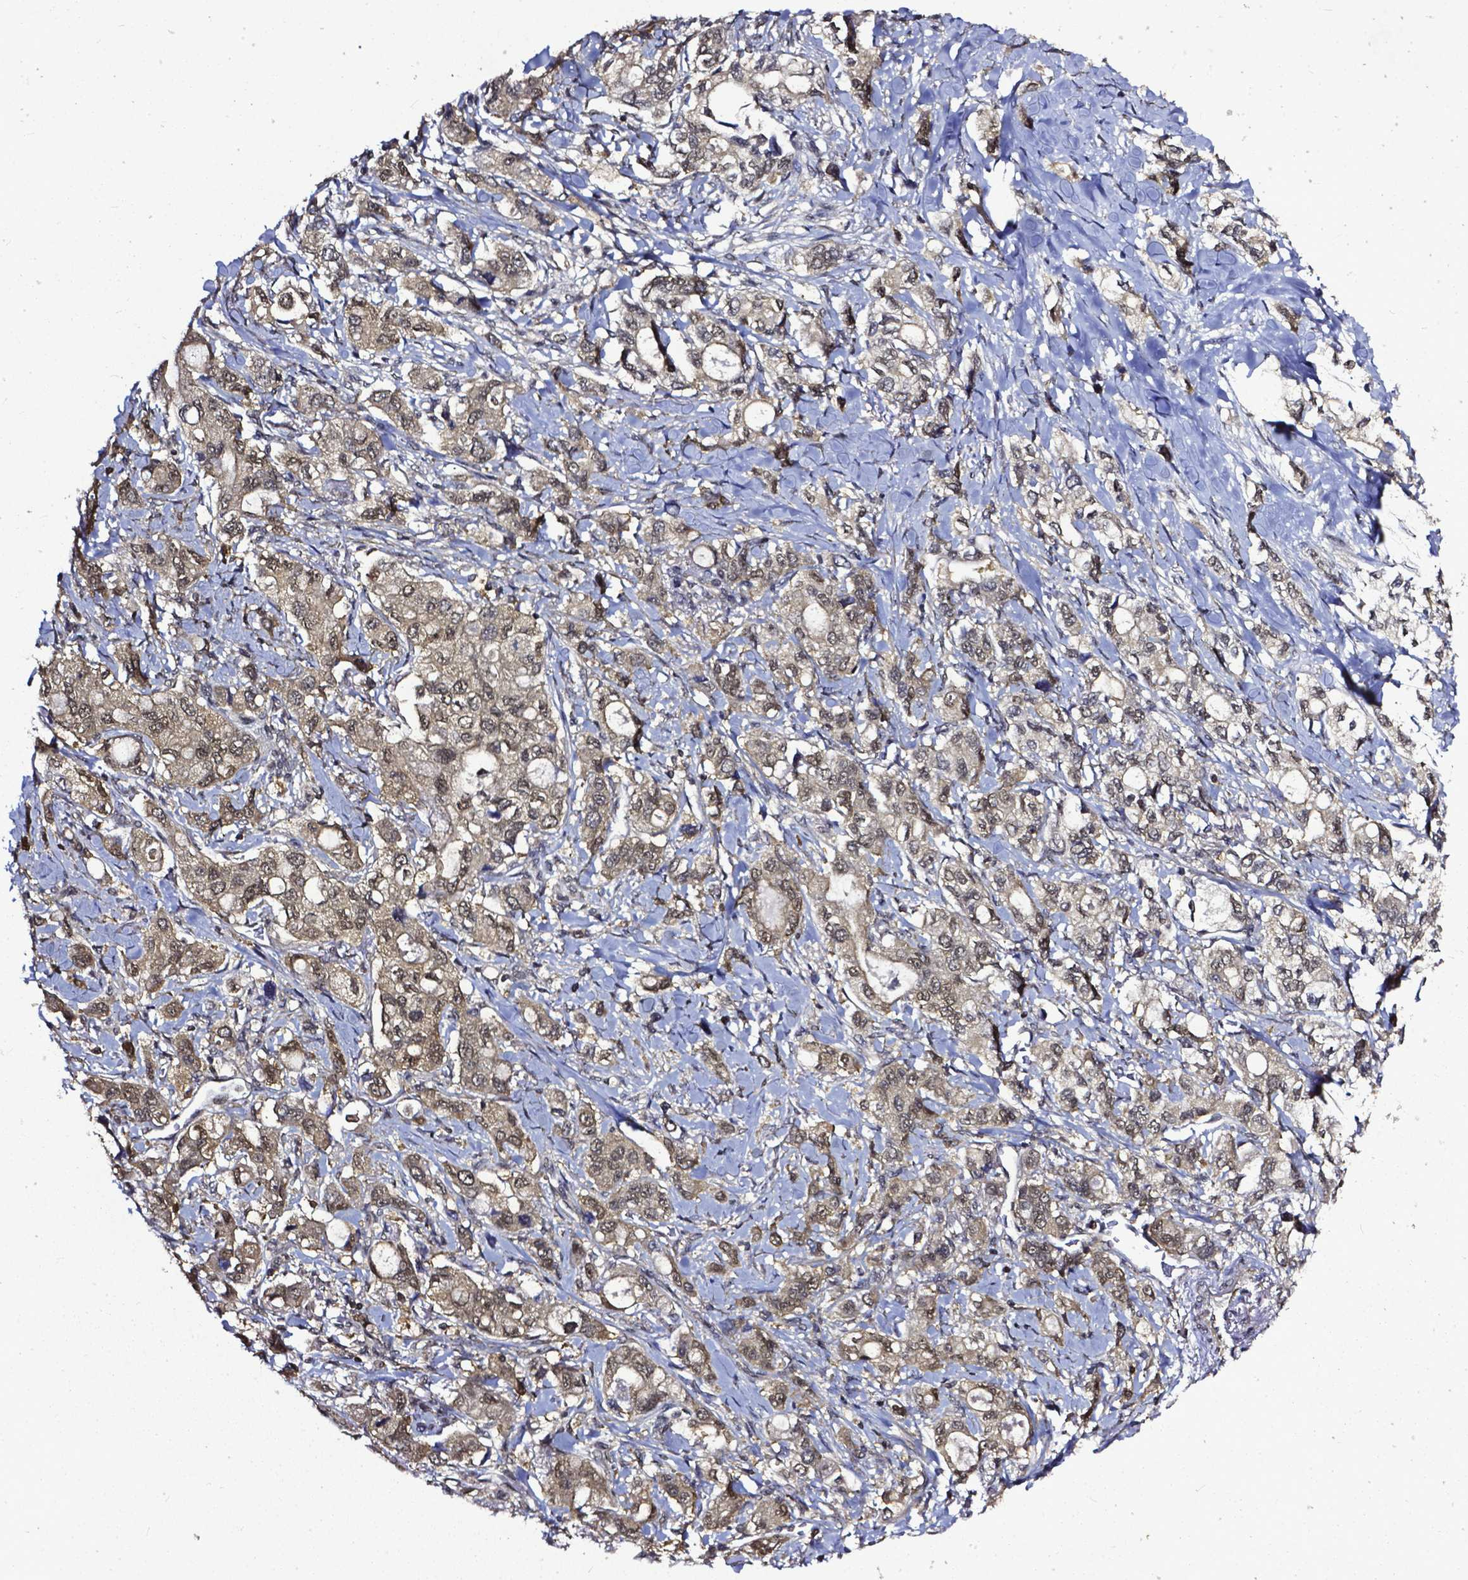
{"staining": {"intensity": "weak", "quantity": ">75%", "location": "cytoplasmic/membranous,nuclear"}, "tissue": "stomach cancer", "cell_type": "Tumor cells", "image_type": "cancer", "snomed": [{"axis": "morphology", "description": "Adenocarcinoma, NOS"}, {"axis": "topography", "description": "Stomach"}], "caption": "Adenocarcinoma (stomach) stained with immunohistochemistry demonstrates weak cytoplasmic/membranous and nuclear staining in approximately >75% of tumor cells.", "gene": "OTUB1", "patient": {"sex": "male", "age": 63}}